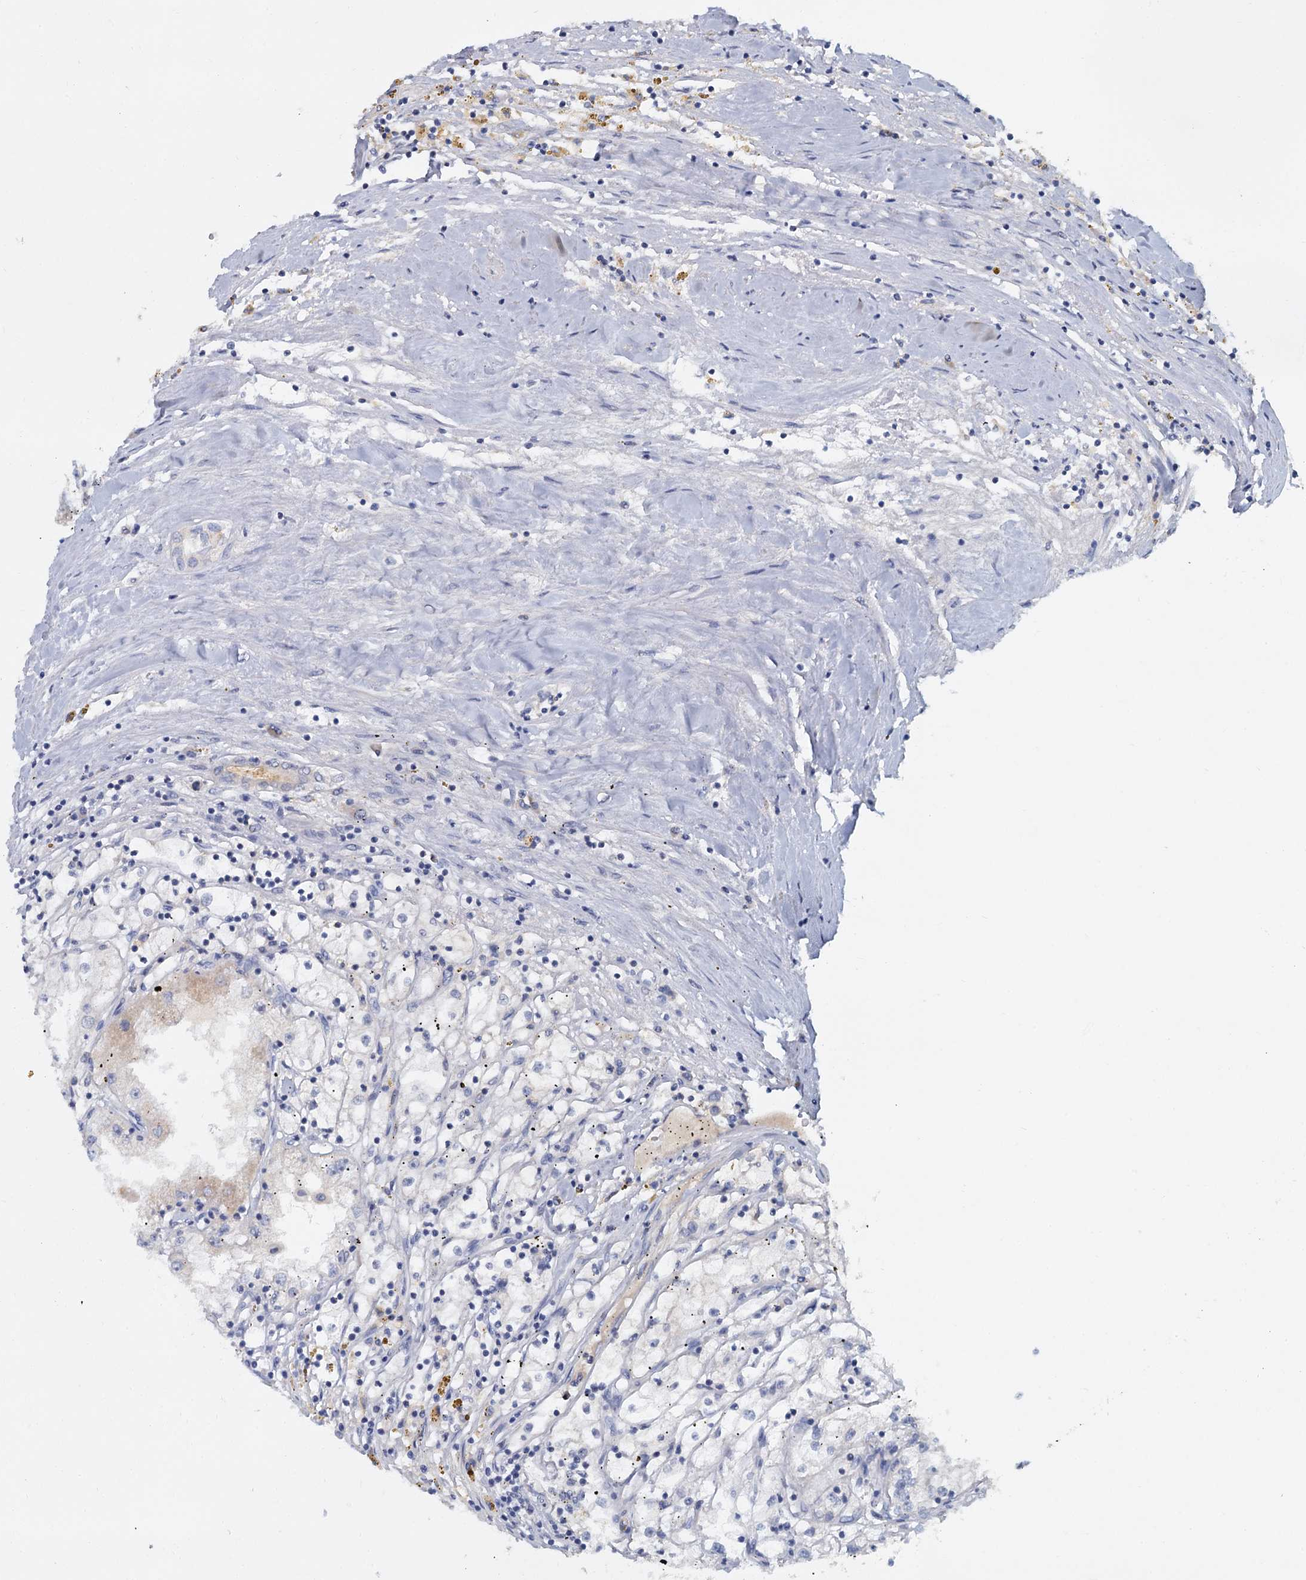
{"staining": {"intensity": "negative", "quantity": "none", "location": "none"}, "tissue": "renal cancer", "cell_type": "Tumor cells", "image_type": "cancer", "snomed": [{"axis": "morphology", "description": "Adenocarcinoma, NOS"}, {"axis": "topography", "description": "Kidney"}], "caption": "Tumor cells are negative for protein expression in human adenocarcinoma (renal).", "gene": "ACSM3", "patient": {"sex": "male", "age": 56}}